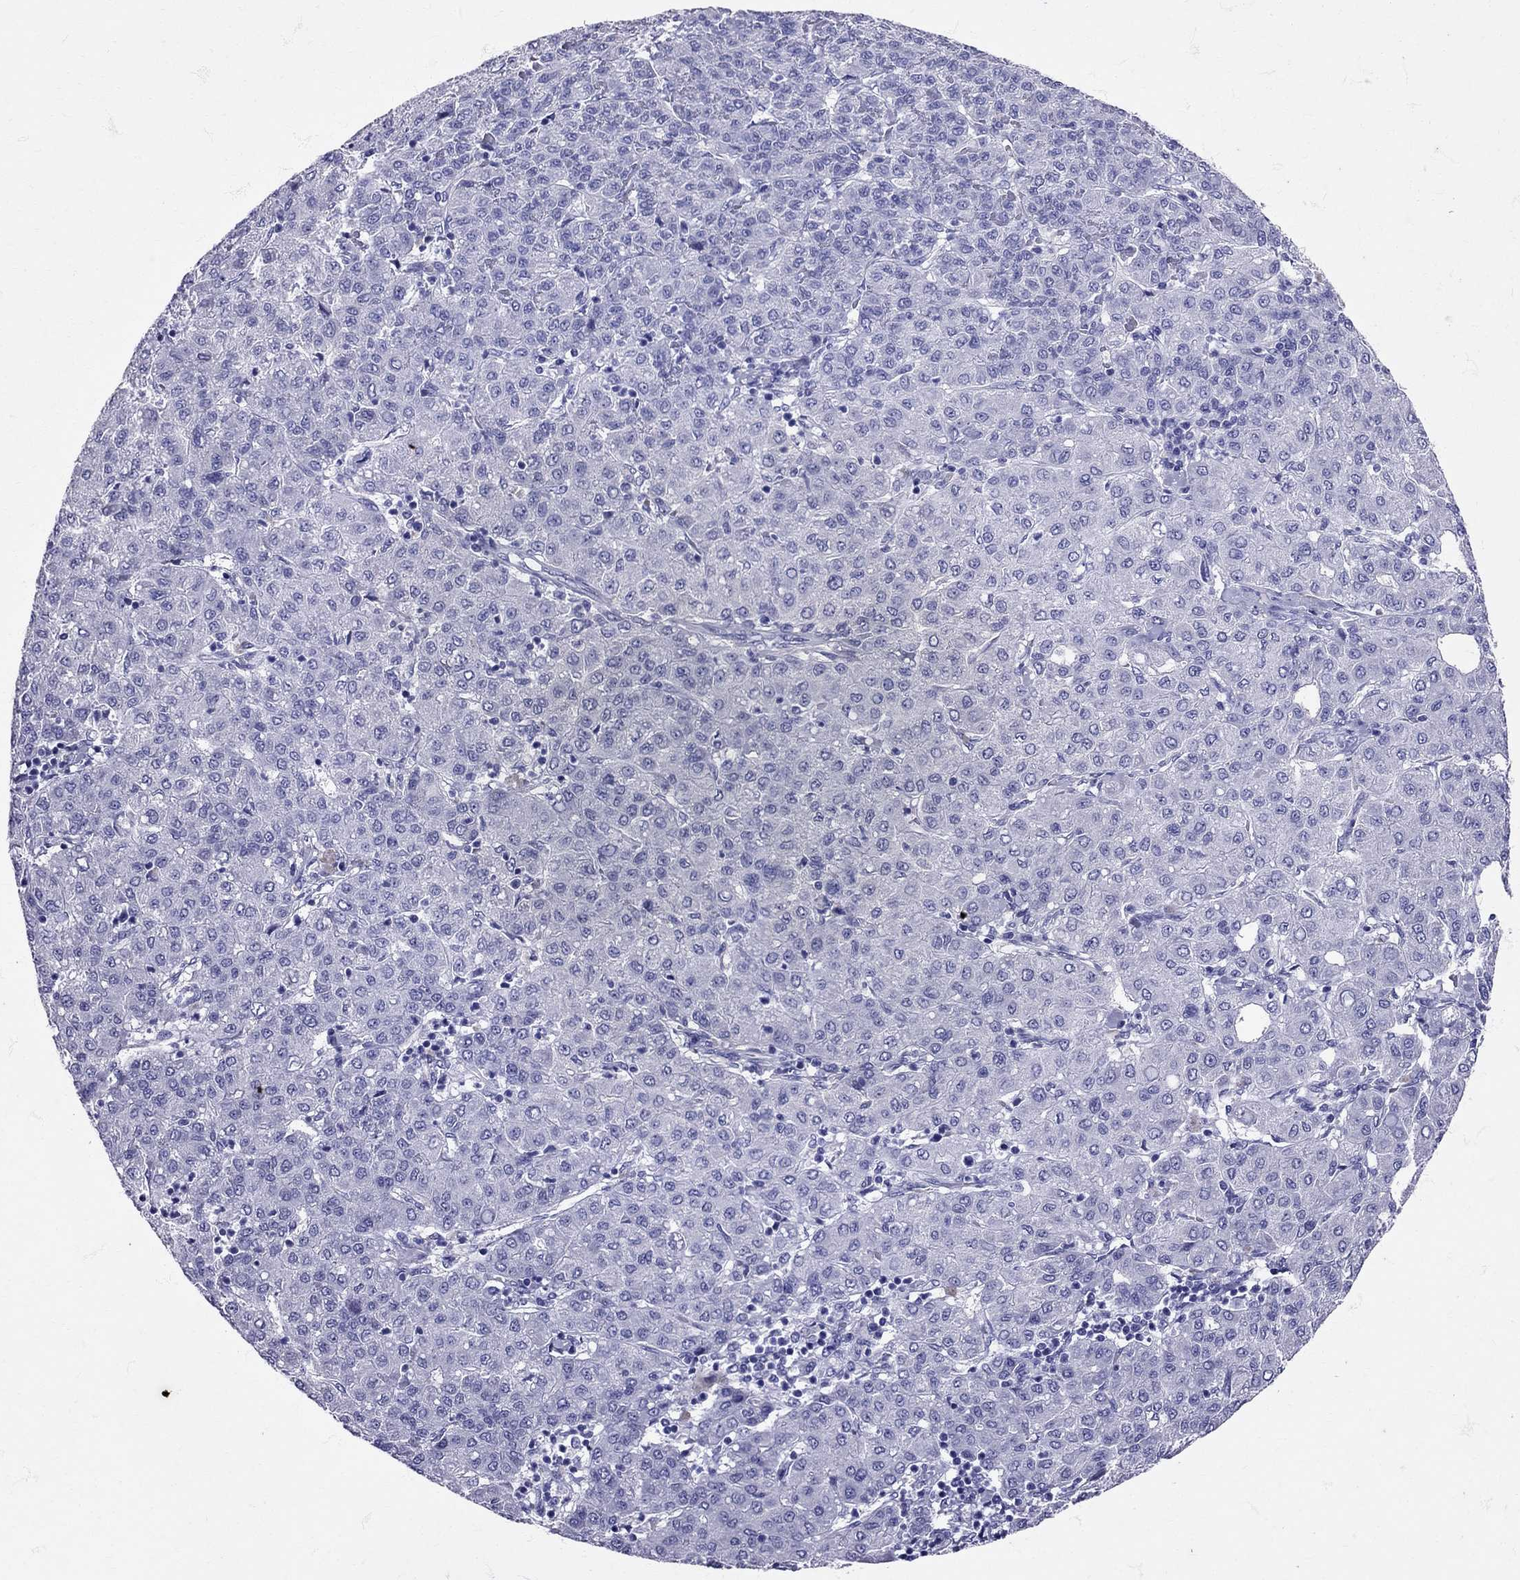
{"staining": {"intensity": "negative", "quantity": "none", "location": "none"}, "tissue": "liver cancer", "cell_type": "Tumor cells", "image_type": "cancer", "snomed": [{"axis": "morphology", "description": "Carcinoma, Hepatocellular, NOS"}, {"axis": "topography", "description": "Liver"}], "caption": "Immunohistochemistry (IHC) image of human liver cancer (hepatocellular carcinoma) stained for a protein (brown), which displays no expression in tumor cells.", "gene": "AVP", "patient": {"sex": "male", "age": 65}}